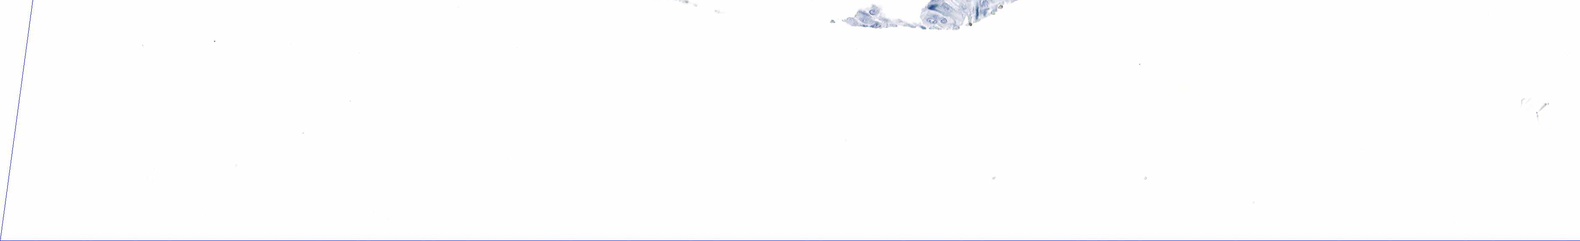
{"staining": {"intensity": "negative", "quantity": "none", "location": "none"}, "tissue": "urothelial cancer", "cell_type": "Tumor cells", "image_type": "cancer", "snomed": [{"axis": "morphology", "description": "Urothelial carcinoma, High grade"}, {"axis": "topography", "description": "Urinary bladder"}], "caption": "A micrograph of human urothelial cancer is negative for staining in tumor cells.", "gene": "GCG", "patient": {"sex": "male", "age": 66}}